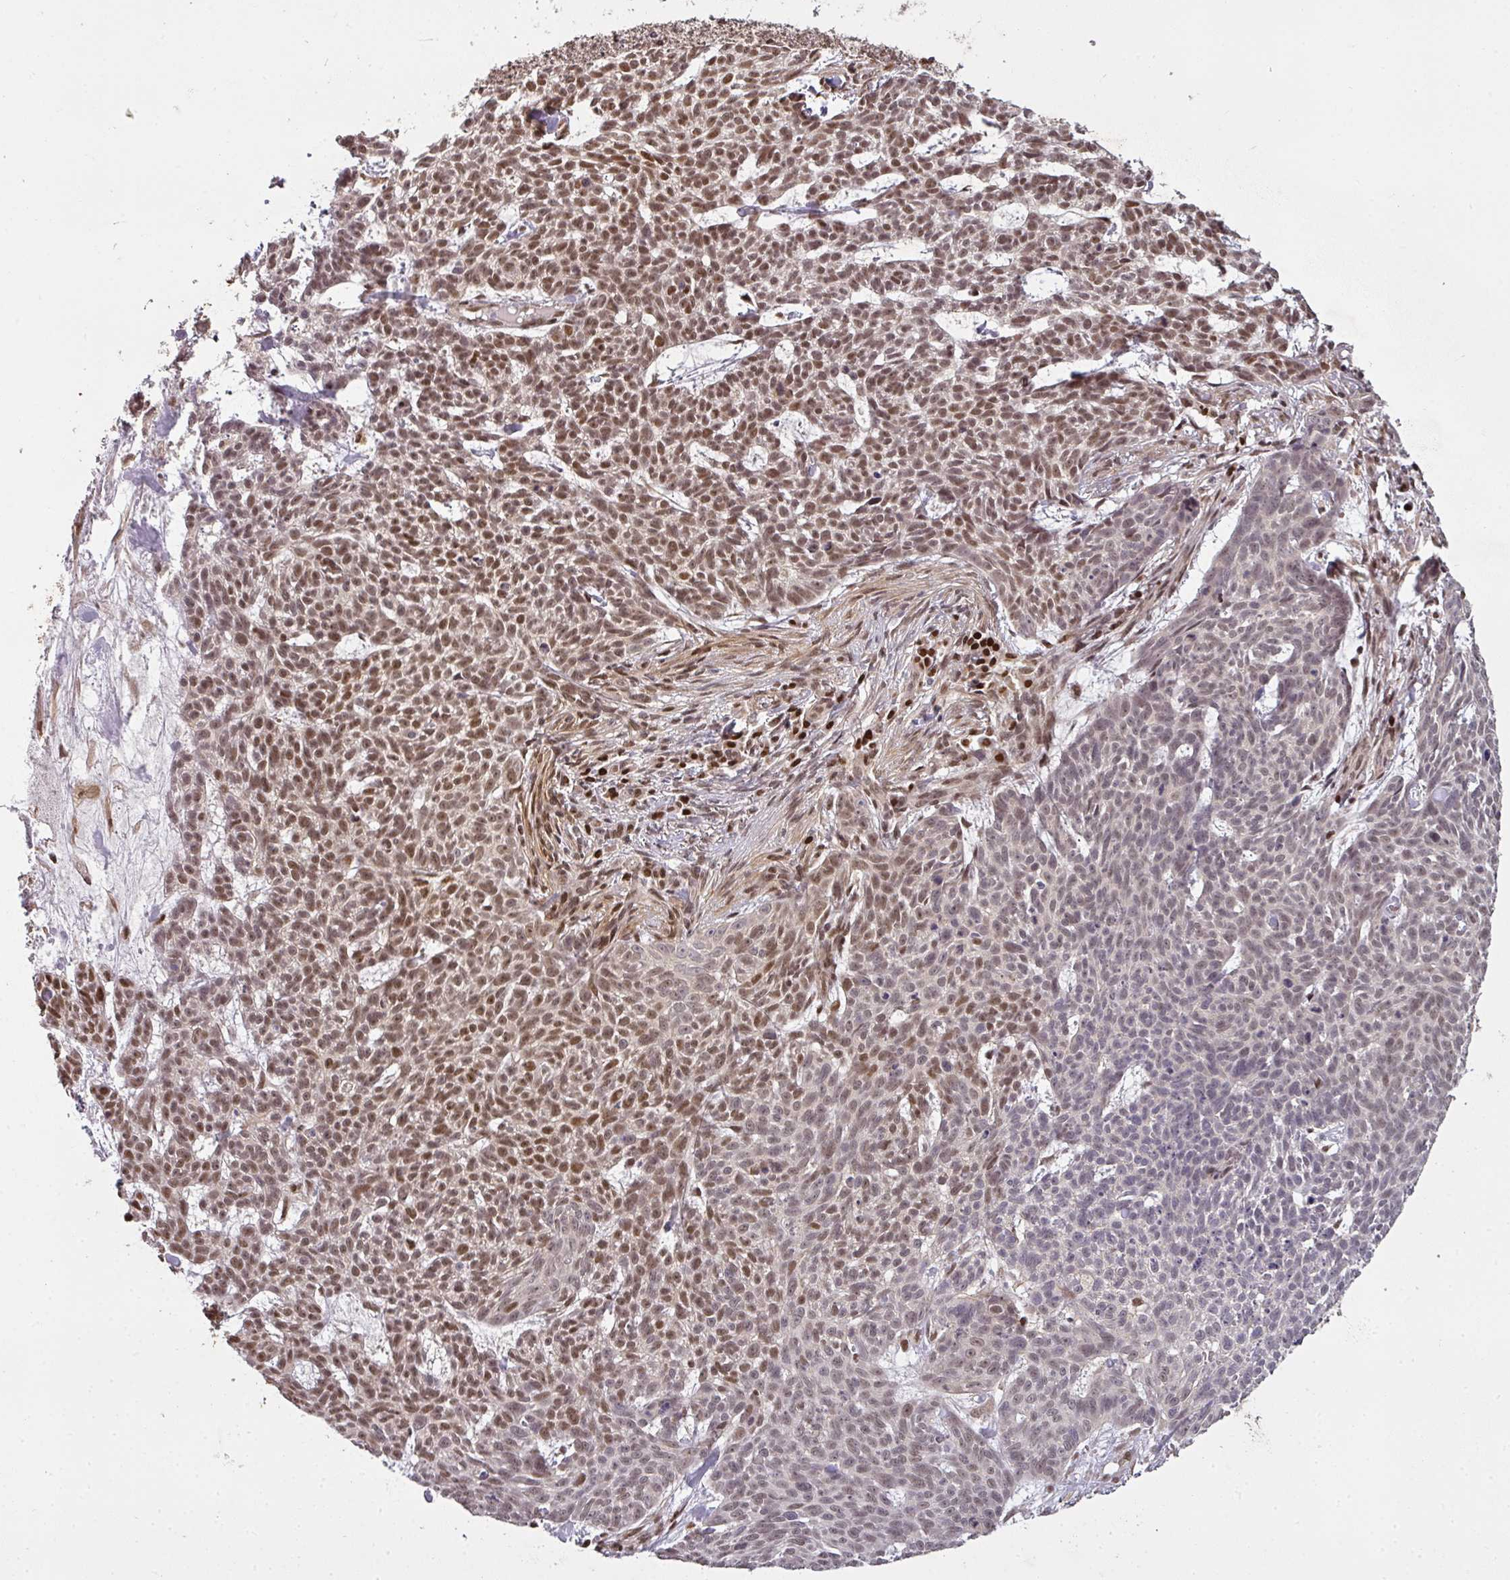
{"staining": {"intensity": "moderate", "quantity": ">75%", "location": "nuclear"}, "tissue": "skin cancer", "cell_type": "Tumor cells", "image_type": "cancer", "snomed": [{"axis": "morphology", "description": "Basal cell carcinoma"}, {"axis": "topography", "description": "Skin"}], "caption": "A medium amount of moderate nuclear expression is identified in approximately >75% of tumor cells in basal cell carcinoma (skin) tissue. Ihc stains the protein in brown and the nuclei are stained blue.", "gene": "GPRIN2", "patient": {"sex": "female", "age": 93}}